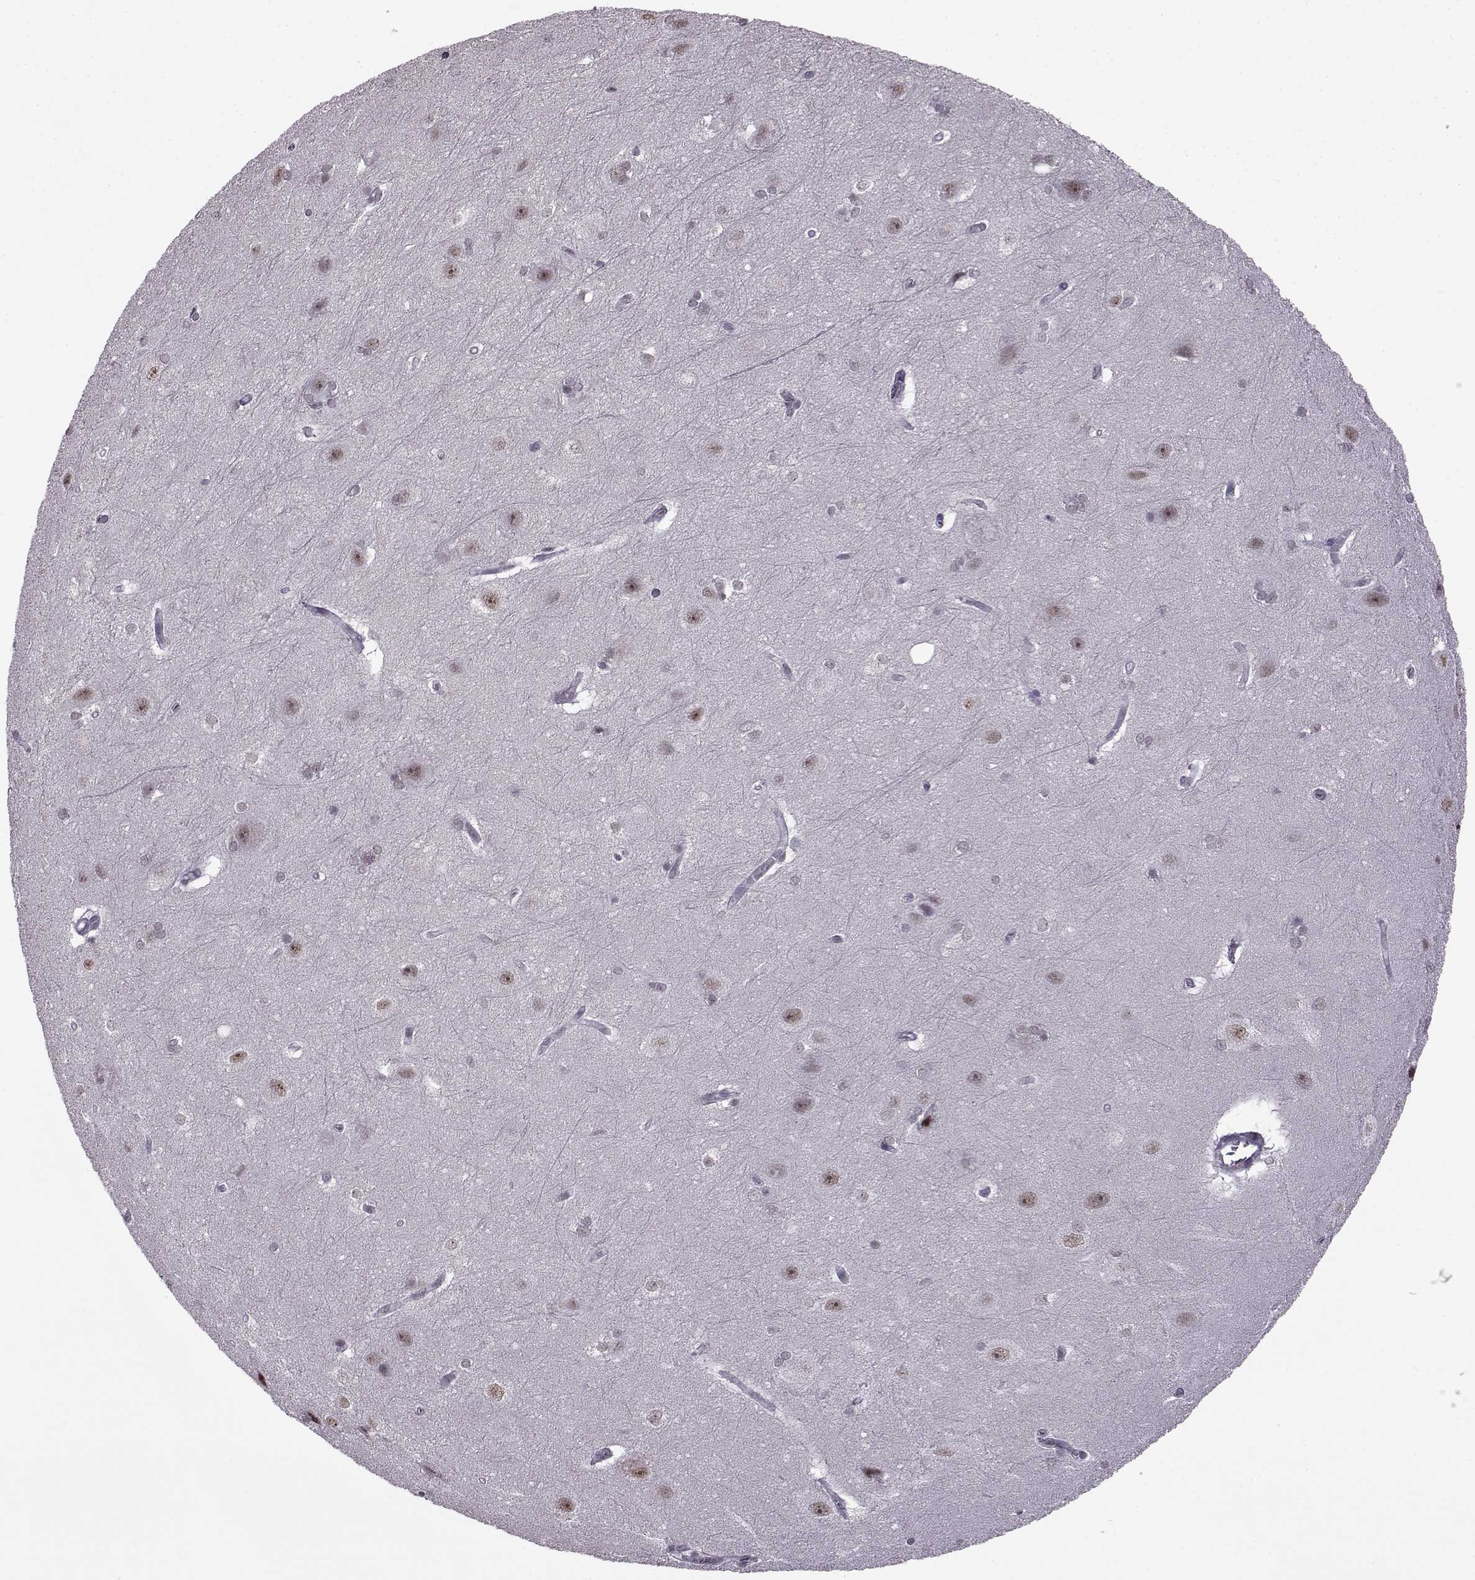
{"staining": {"intensity": "negative", "quantity": "none", "location": "none"}, "tissue": "hippocampus", "cell_type": "Glial cells", "image_type": "normal", "snomed": [{"axis": "morphology", "description": "Normal tissue, NOS"}, {"axis": "topography", "description": "Cerebral cortex"}, {"axis": "topography", "description": "Hippocampus"}], "caption": "Immunohistochemistry of benign hippocampus exhibits no positivity in glial cells. (DAB IHC, high magnification).", "gene": "SLC28A2", "patient": {"sex": "female", "age": 19}}